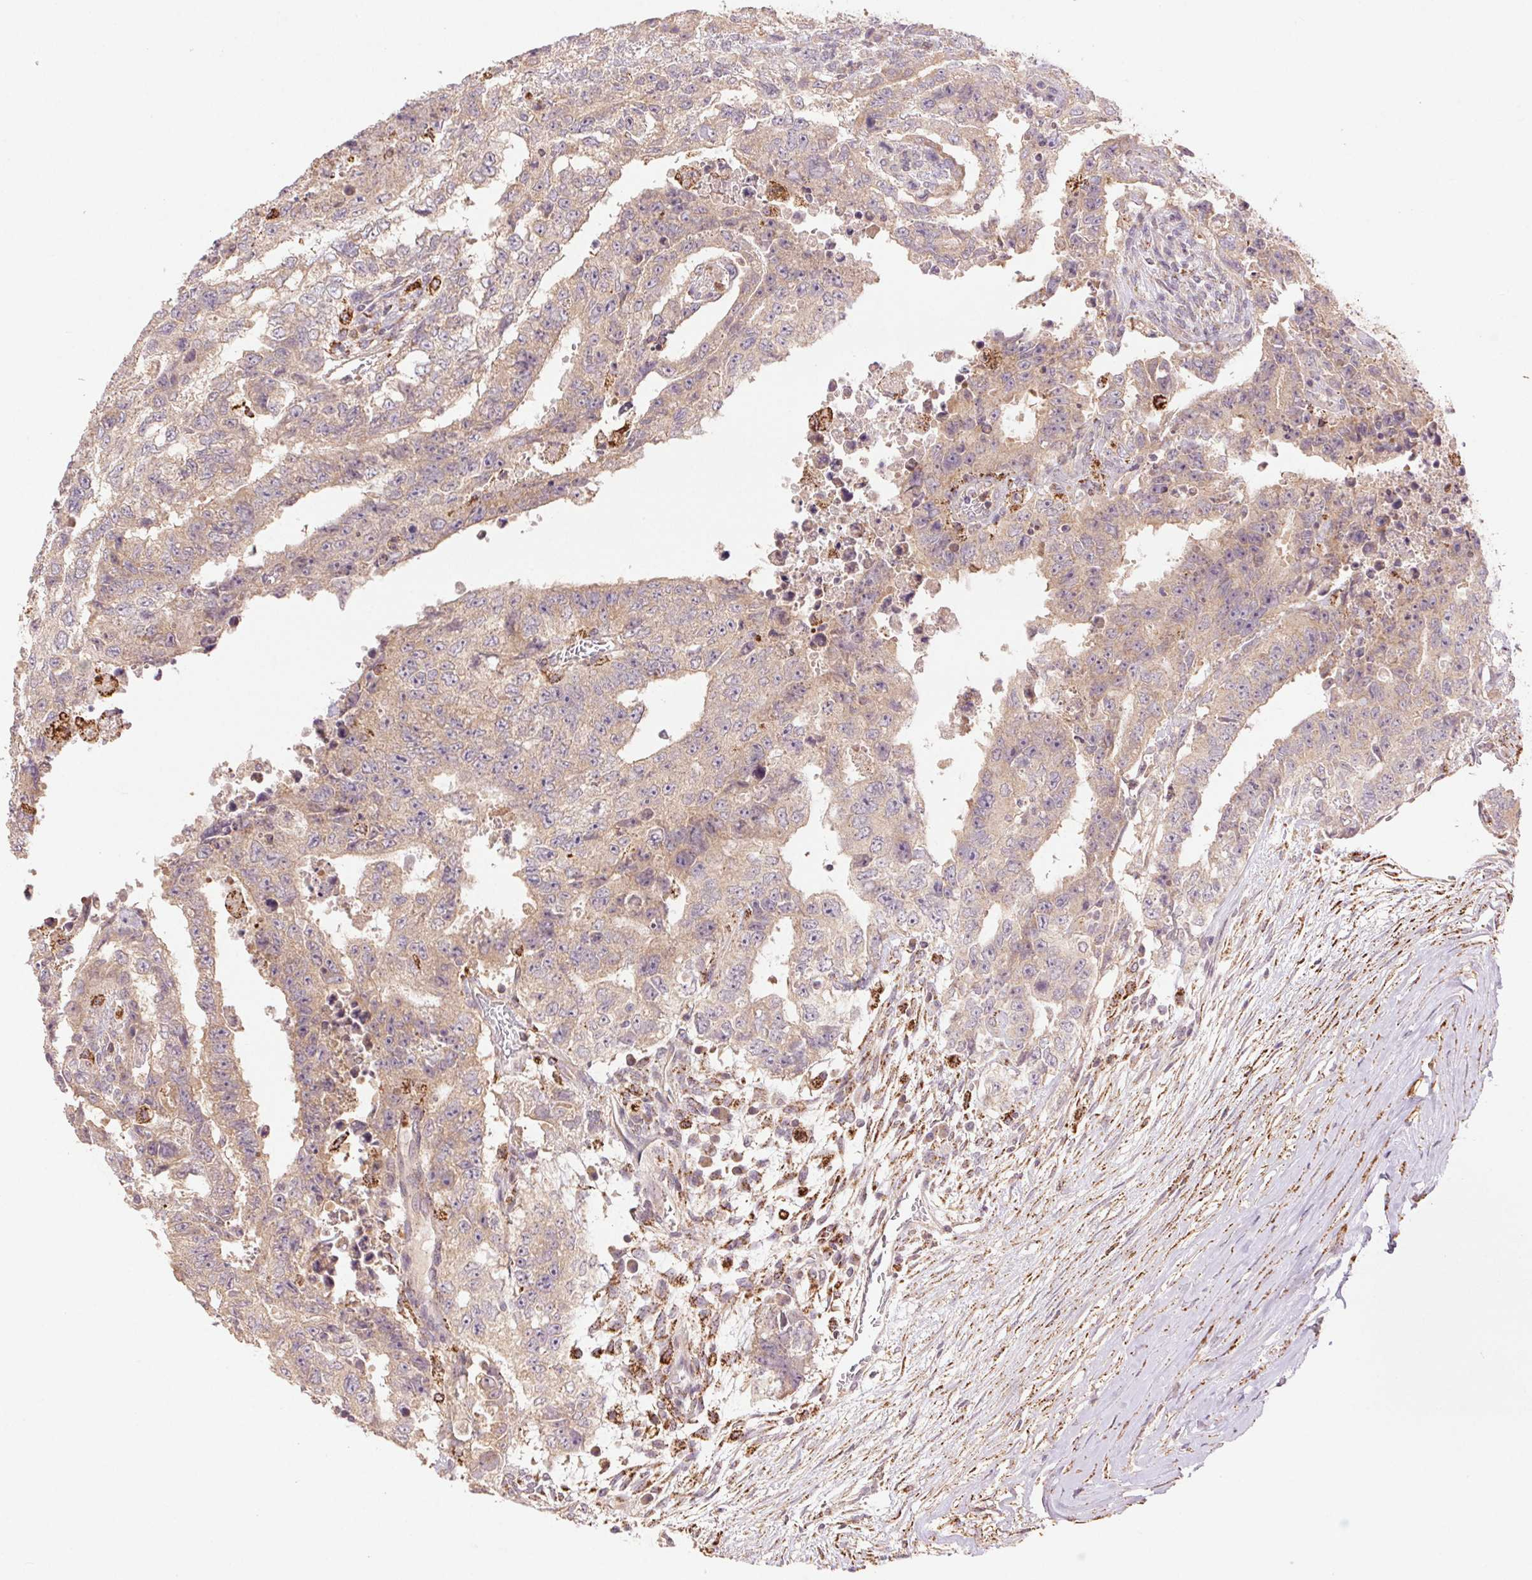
{"staining": {"intensity": "weak", "quantity": "25%-75%", "location": "cytoplasmic/membranous"}, "tissue": "testis cancer", "cell_type": "Tumor cells", "image_type": "cancer", "snomed": [{"axis": "morphology", "description": "Carcinoma, Embryonal, NOS"}, {"axis": "topography", "description": "Testis"}], "caption": "High-power microscopy captured an immunohistochemistry histopathology image of testis cancer, revealing weak cytoplasmic/membranous expression in approximately 25%-75% of tumor cells.", "gene": "FNBP1L", "patient": {"sex": "male", "age": 24}}